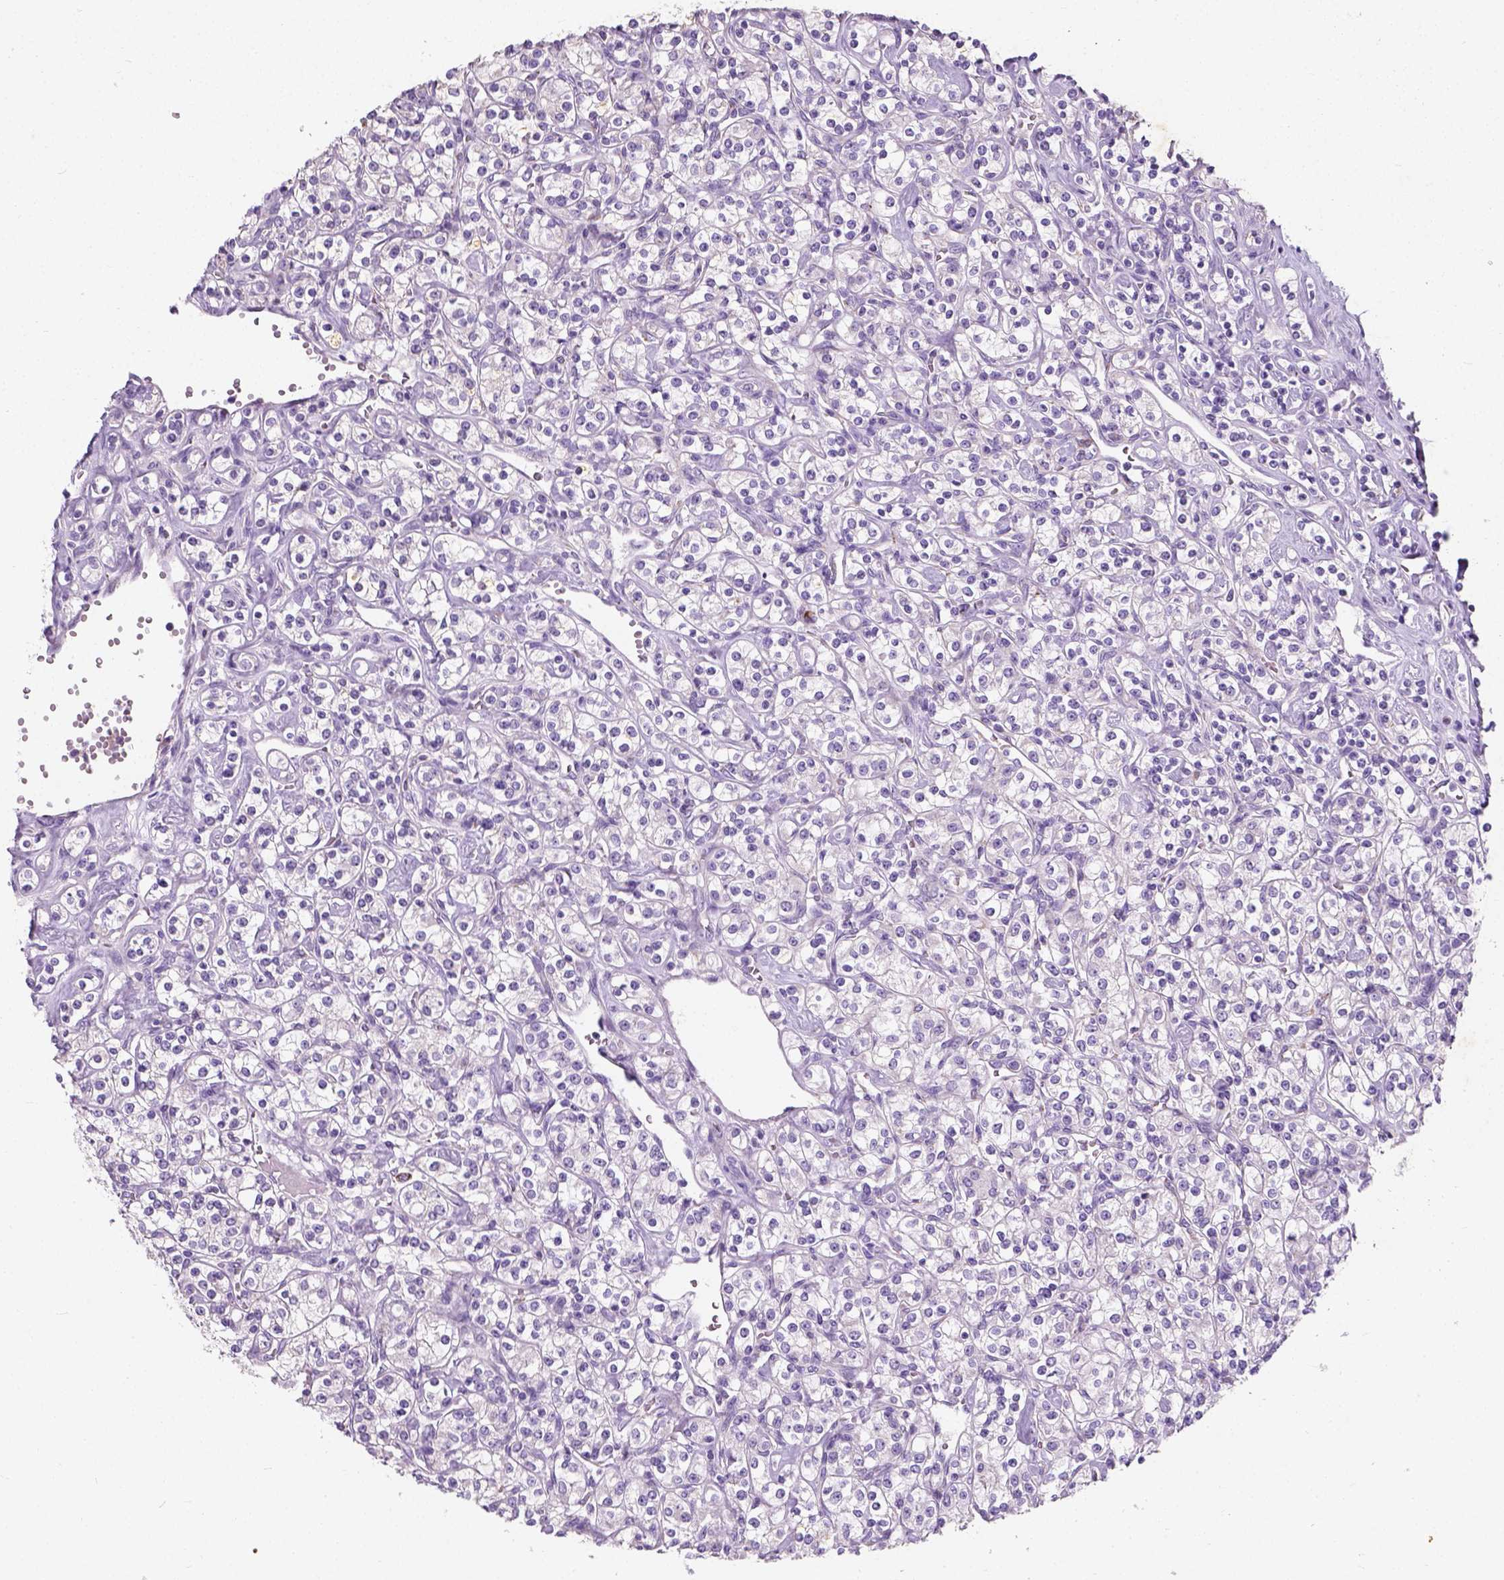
{"staining": {"intensity": "negative", "quantity": "none", "location": "none"}, "tissue": "renal cancer", "cell_type": "Tumor cells", "image_type": "cancer", "snomed": [{"axis": "morphology", "description": "Adenocarcinoma, NOS"}, {"axis": "topography", "description": "Kidney"}], "caption": "IHC photomicrograph of neoplastic tissue: renal cancer stained with DAB shows no significant protein positivity in tumor cells. (DAB (3,3'-diaminobenzidine) IHC visualized using brightfield microscopy, high magnification).", "gene": "CHODL", "patient": {"sex": "male", "age": 77}}